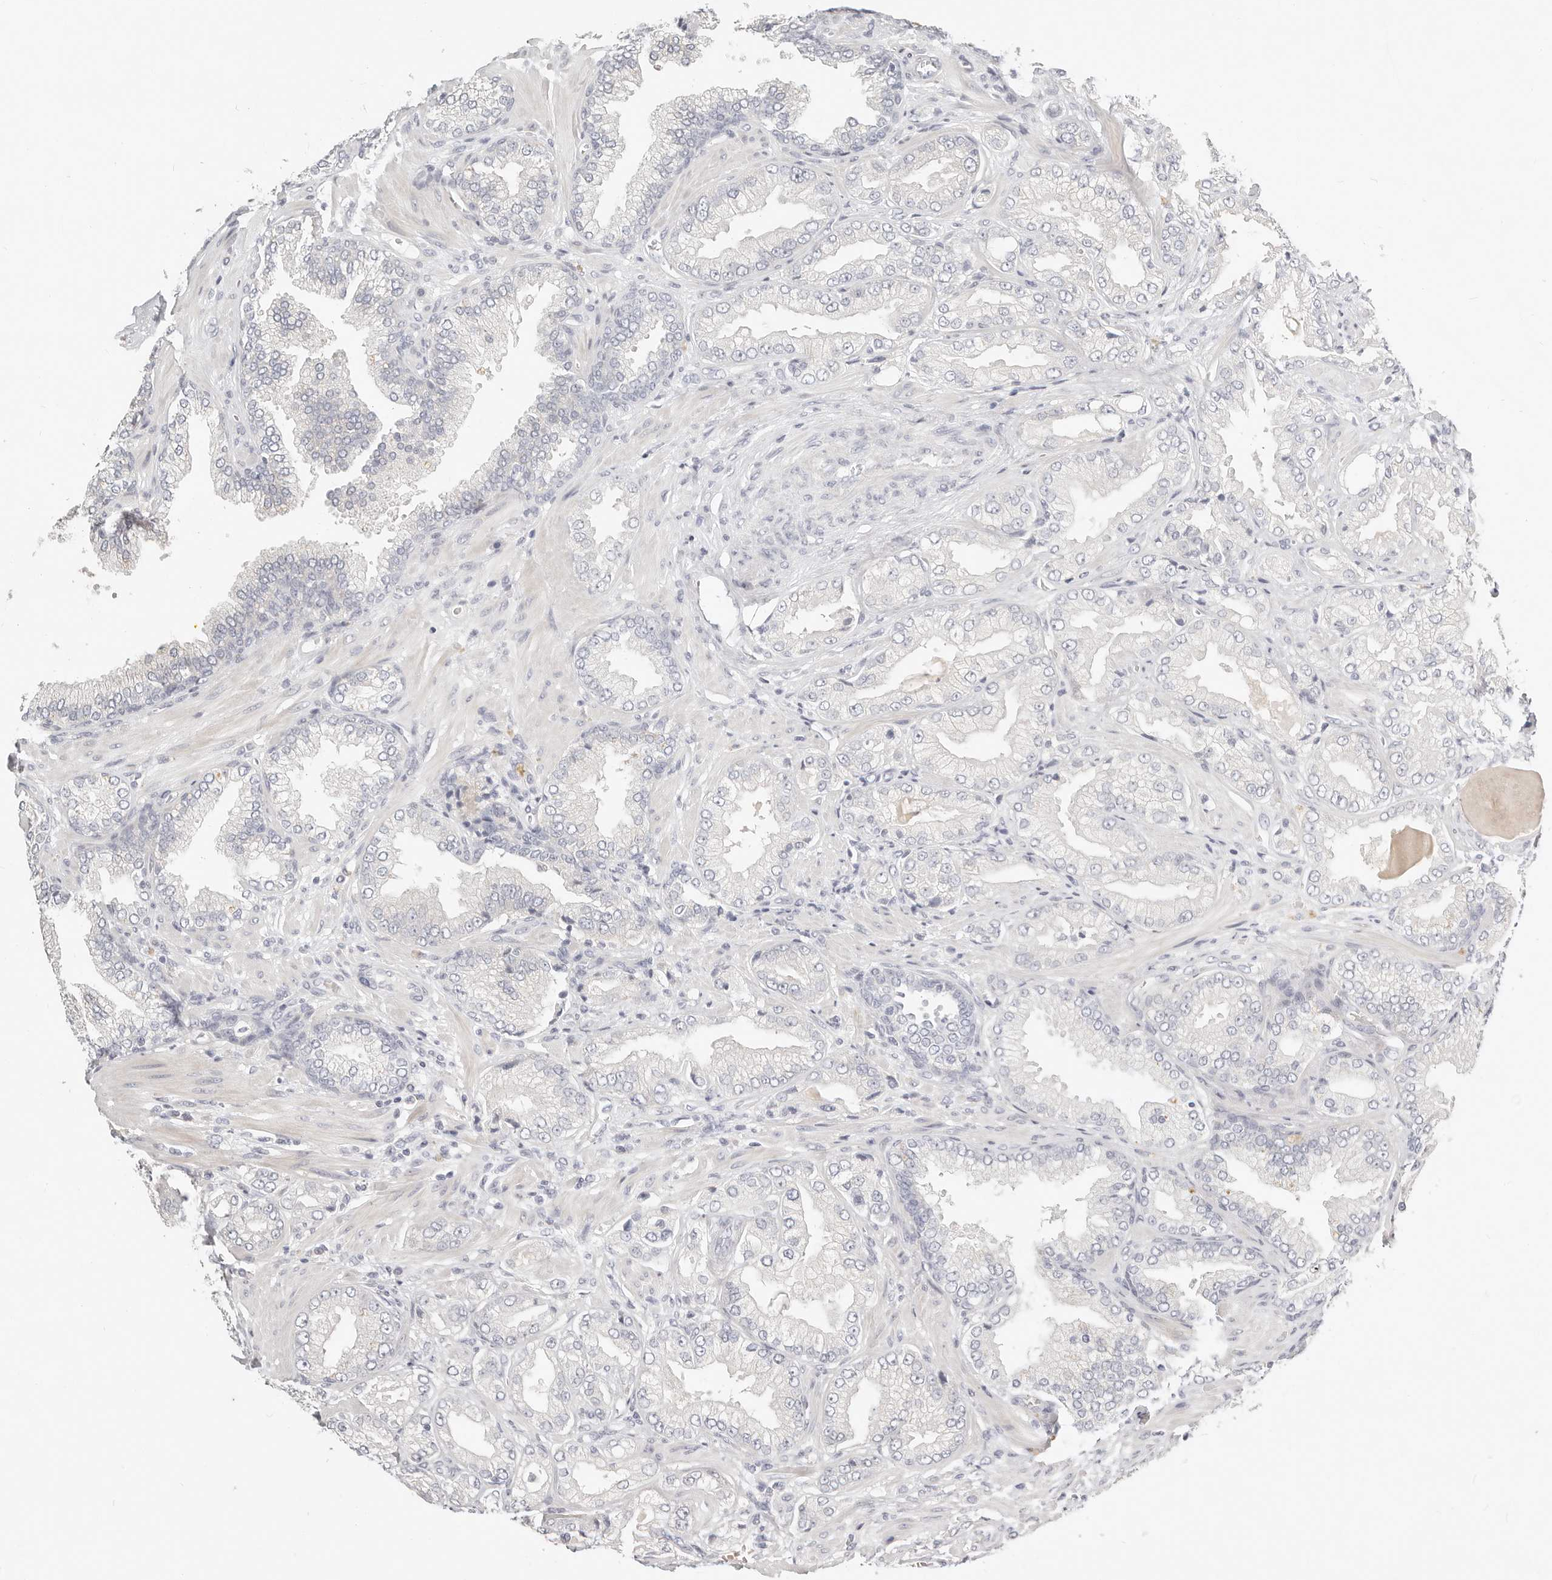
{"staining": {"intensity": "negative", "quantity": "none", "location": "none"}, "tissue": "prostate cancer", "cell_type": "Tumor cells", "image_type": "cancer", "snomed": [{"axis": "morphology", "description": "Adenocarcinoma, Low grade"}, {"axis": "topography", "description": "Prostate"}], "caption": "Immunohistochemical staining of prostate cancer (low-grade adenocarcinoma) displays no significant positivity in tumor cells.", "gene": "TMEM63B", "patient": {"sex": "male", "age": 62}}